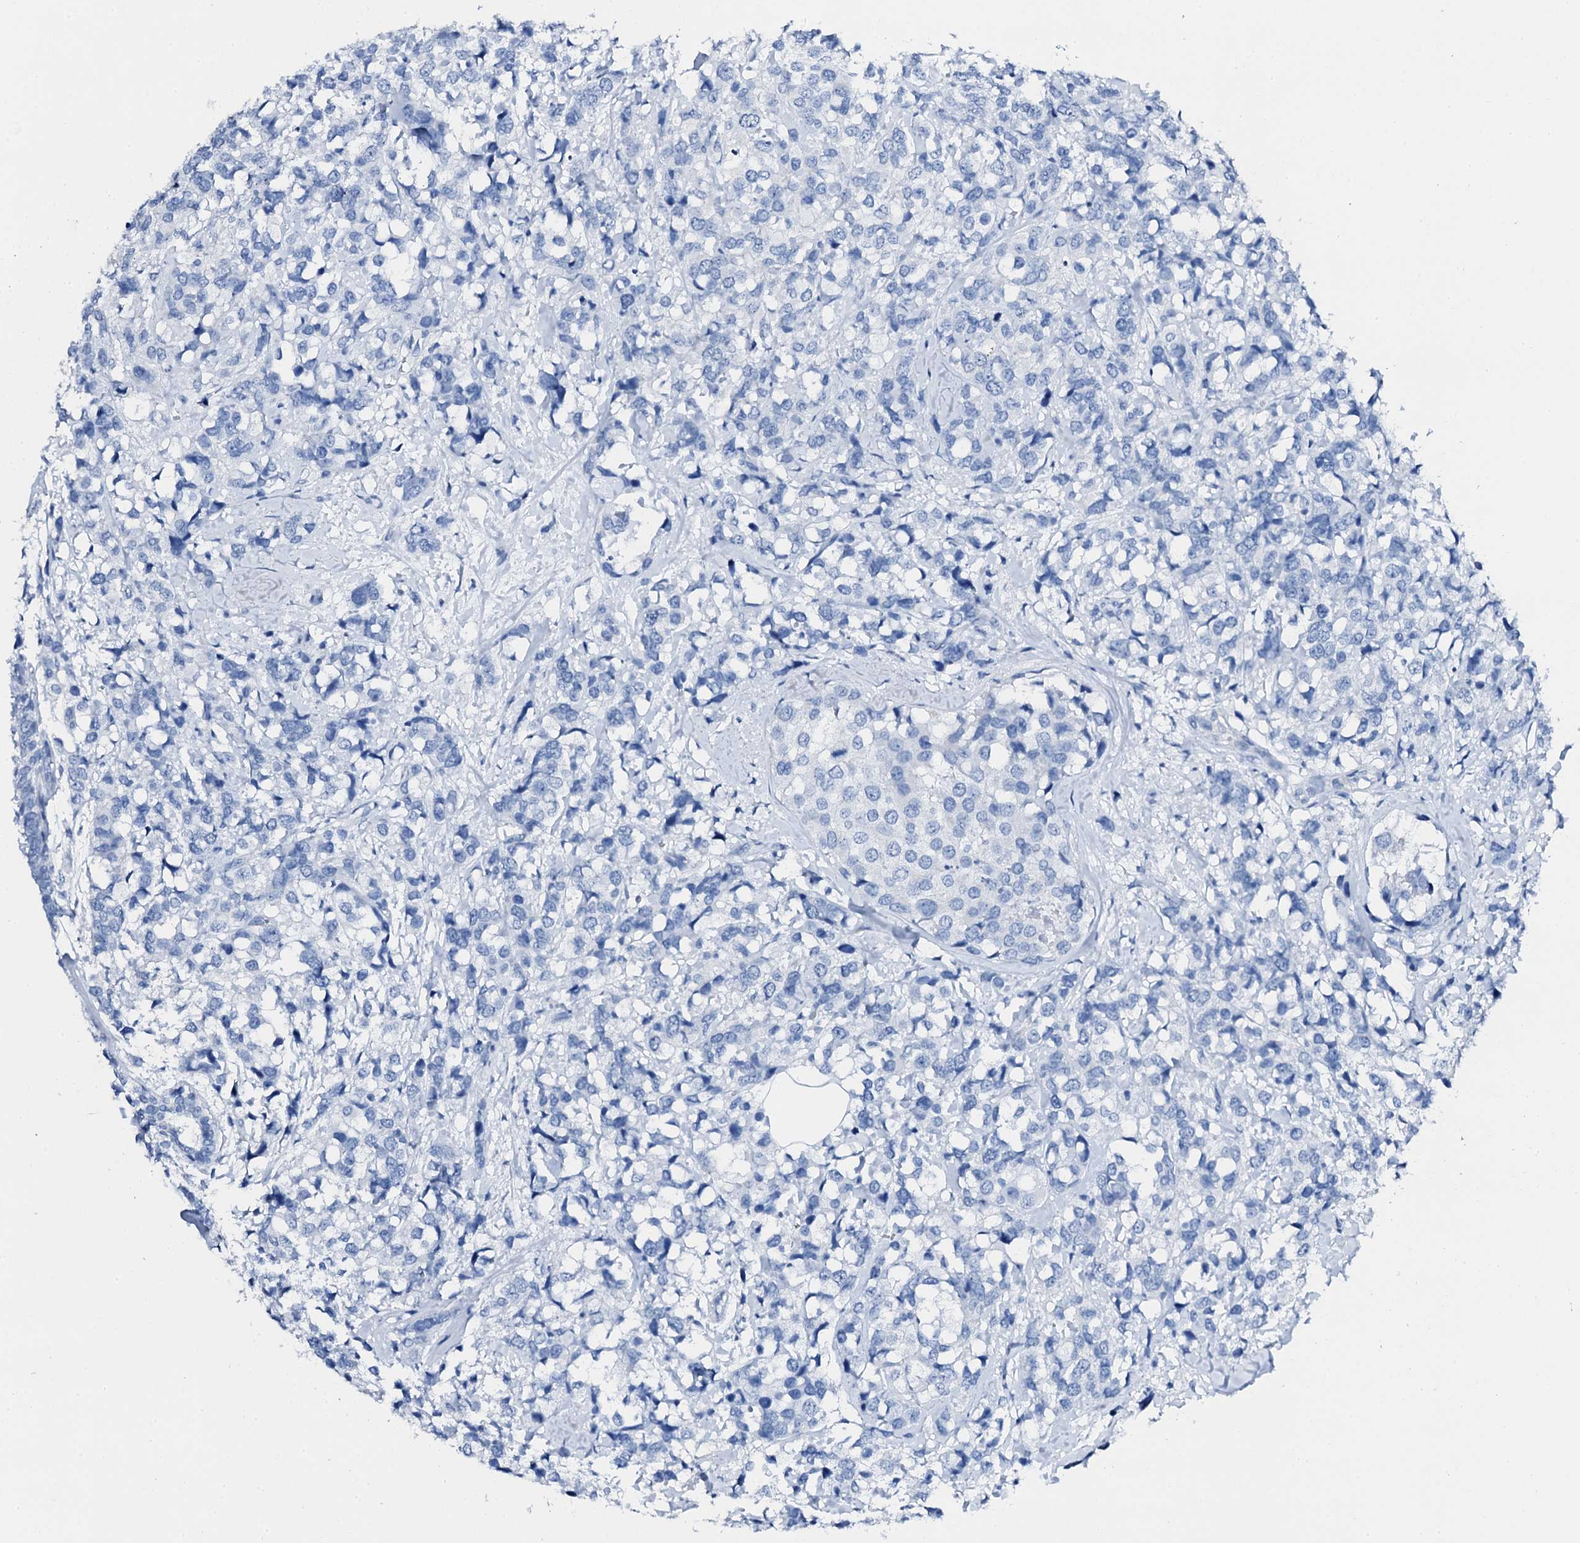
{"staining": {"intensity": "negative", "quantity": "none", "location": "none"}, "tissue": "breast cancer", "cell_type": "Tumor cells", "image_type": "cancer", "snomed": [{"axis": "morphology", "description": "Lobular carcinoma"}, {"axis": "topography", "description": "Breast"}], "caption": "High power microscopy photomicrograph of an immunohistochemistry (IHC) histopathology image of breast lobular carcinoma, revealing no significant staining in tumor cells.", "gene": "PTH", "patient": {"sex": "female", "age": 59}}